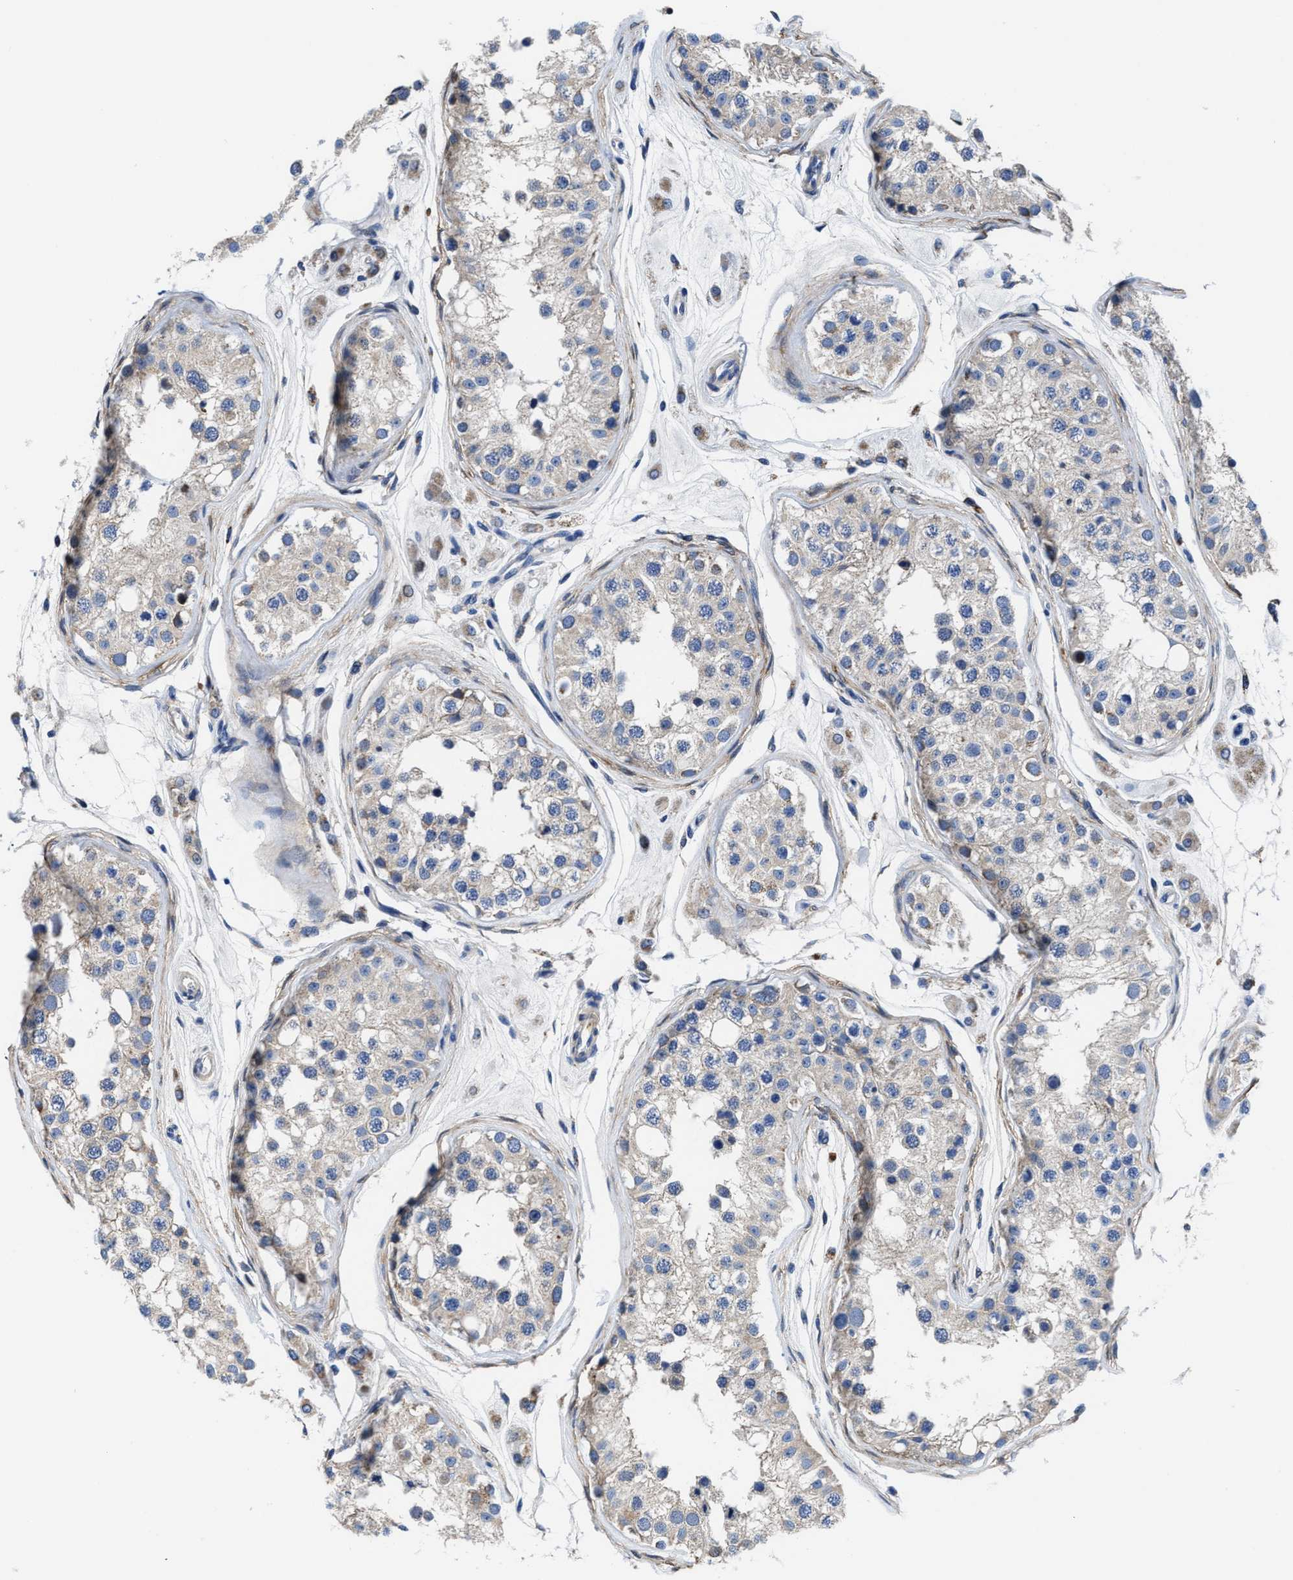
{"staining": {"intensity": "weak", "quantity": "<25%", "location": "cytoplasmic/membranous"}, "tissue": "testis", "cell_type": "Cells in seminiferous ducts", "image_type": "normal", "snomed": [{"axis": "morphology", "description": "Normal tissue, NOS"}, {"axis": "morphology", "description": "Adenocarcinoma, metastatic, NOS"}, {"axis": "topography", "description": "Testis"}], "caption": "High power microscopy photomicrograph of an immunohistochemistry (IHC) photomicrograph of normal testis, revealing no significant expression in cells in seminiferous ducts.", "gene": "TMEM30A", "patient": {"sex": "male", "age": 26}}